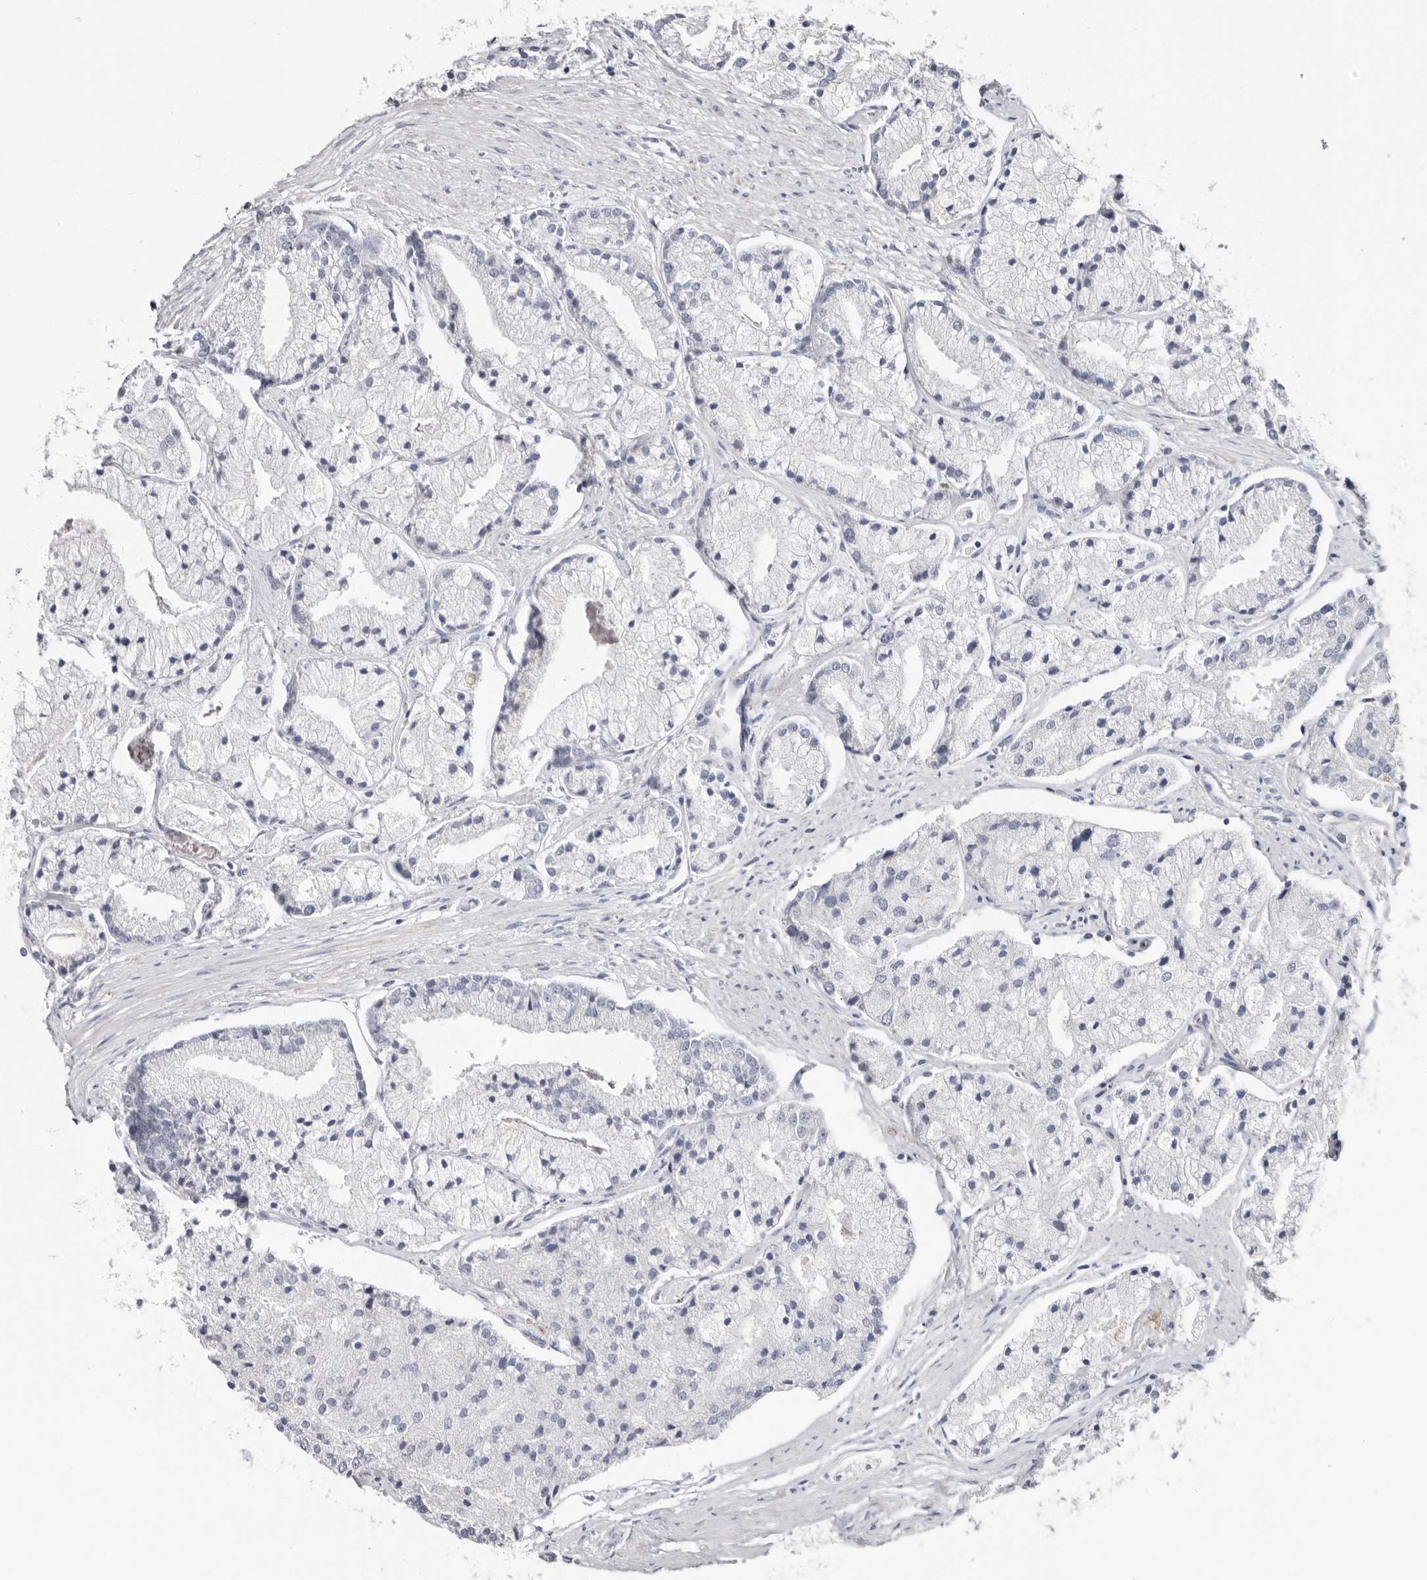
{"staining": {"intensity": "negative", "quantity": "none", "location": "none"}, "tissue": "prostate cancer", "cell_type": "Tumor cells", "image_type": "cancer", "snomed": [{"axis": "morphology", "description": "Adenocarcinoma, High grade"}, {"axis": "topography", "description": "Prostate"}], "caption": "This photomicrograph is of prostate cancer (adenocarcinoma (high-grade)) stained with immunohistochemistry (IHC) to label a protein in brown with the nuclei are counter-stained blue. There is no positivity in tumor cells. The staining was performed using DAB (3,3'-diaminobenzidine) to visualize the protein expression in brown, while the nuclei were stained in blue with hematoxylin (Magnification: 20x).", "gene": "RSPO2", "patient": {"sex": "male", "age": 50}}